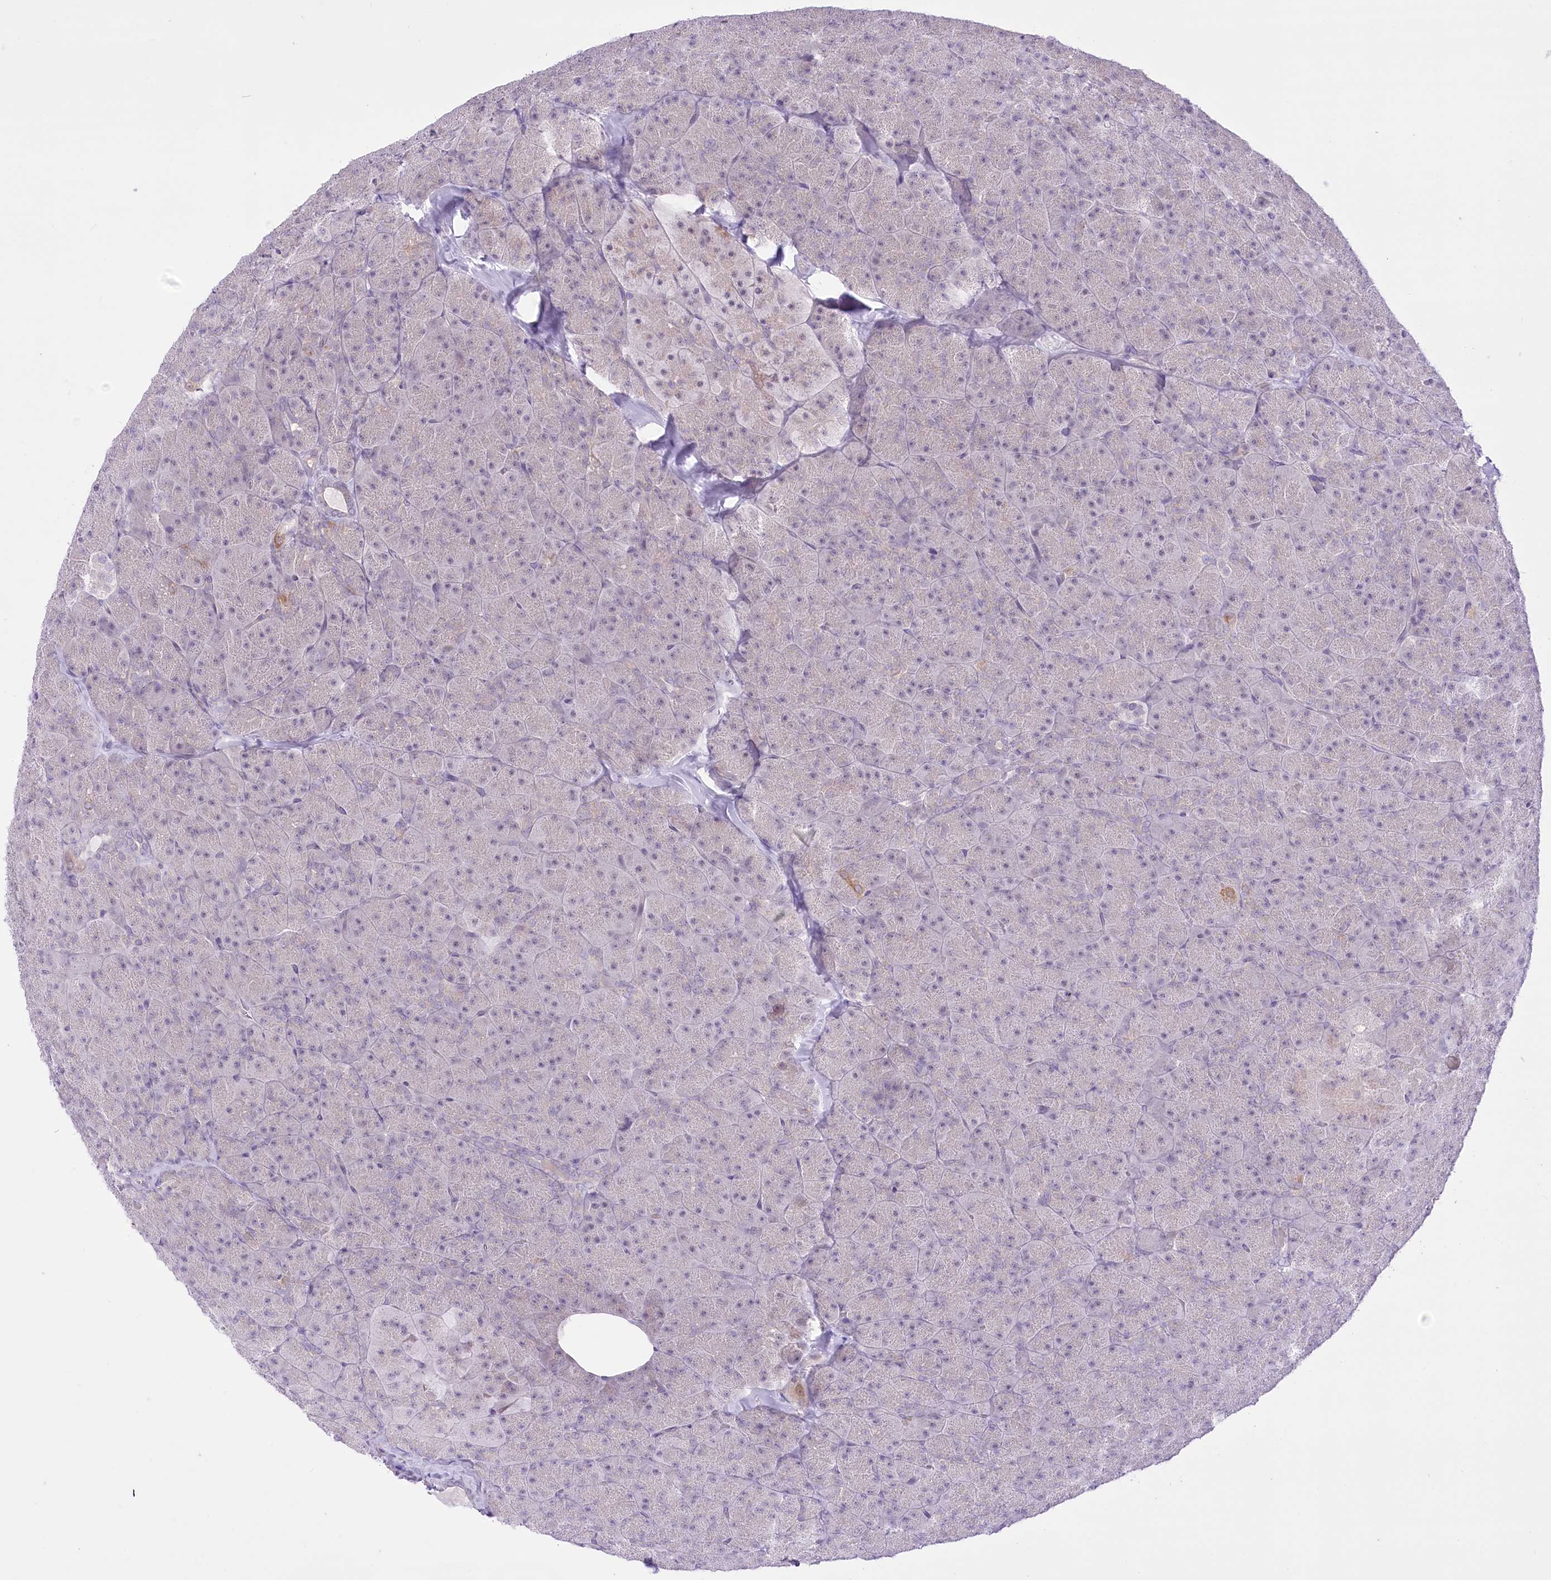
{"staining": {"intensity": "negative", "quantity": "none", "location": "none"}, "tissue": "pancreas", "cell_type": "Exocrine glandular cells", "image_type": "normal", "snomed": [{"axis": "morphology", "description": "Normal tissue, NOS"}, {"axis": "topography", "description": "Pancreas"}], "caption": "Human pancreas stained for a protein using immunohistochemistry shows no staining in exocrine glandular cells.", "gene": "BEND7", "patient": {"sex": "male", "age": 36}}